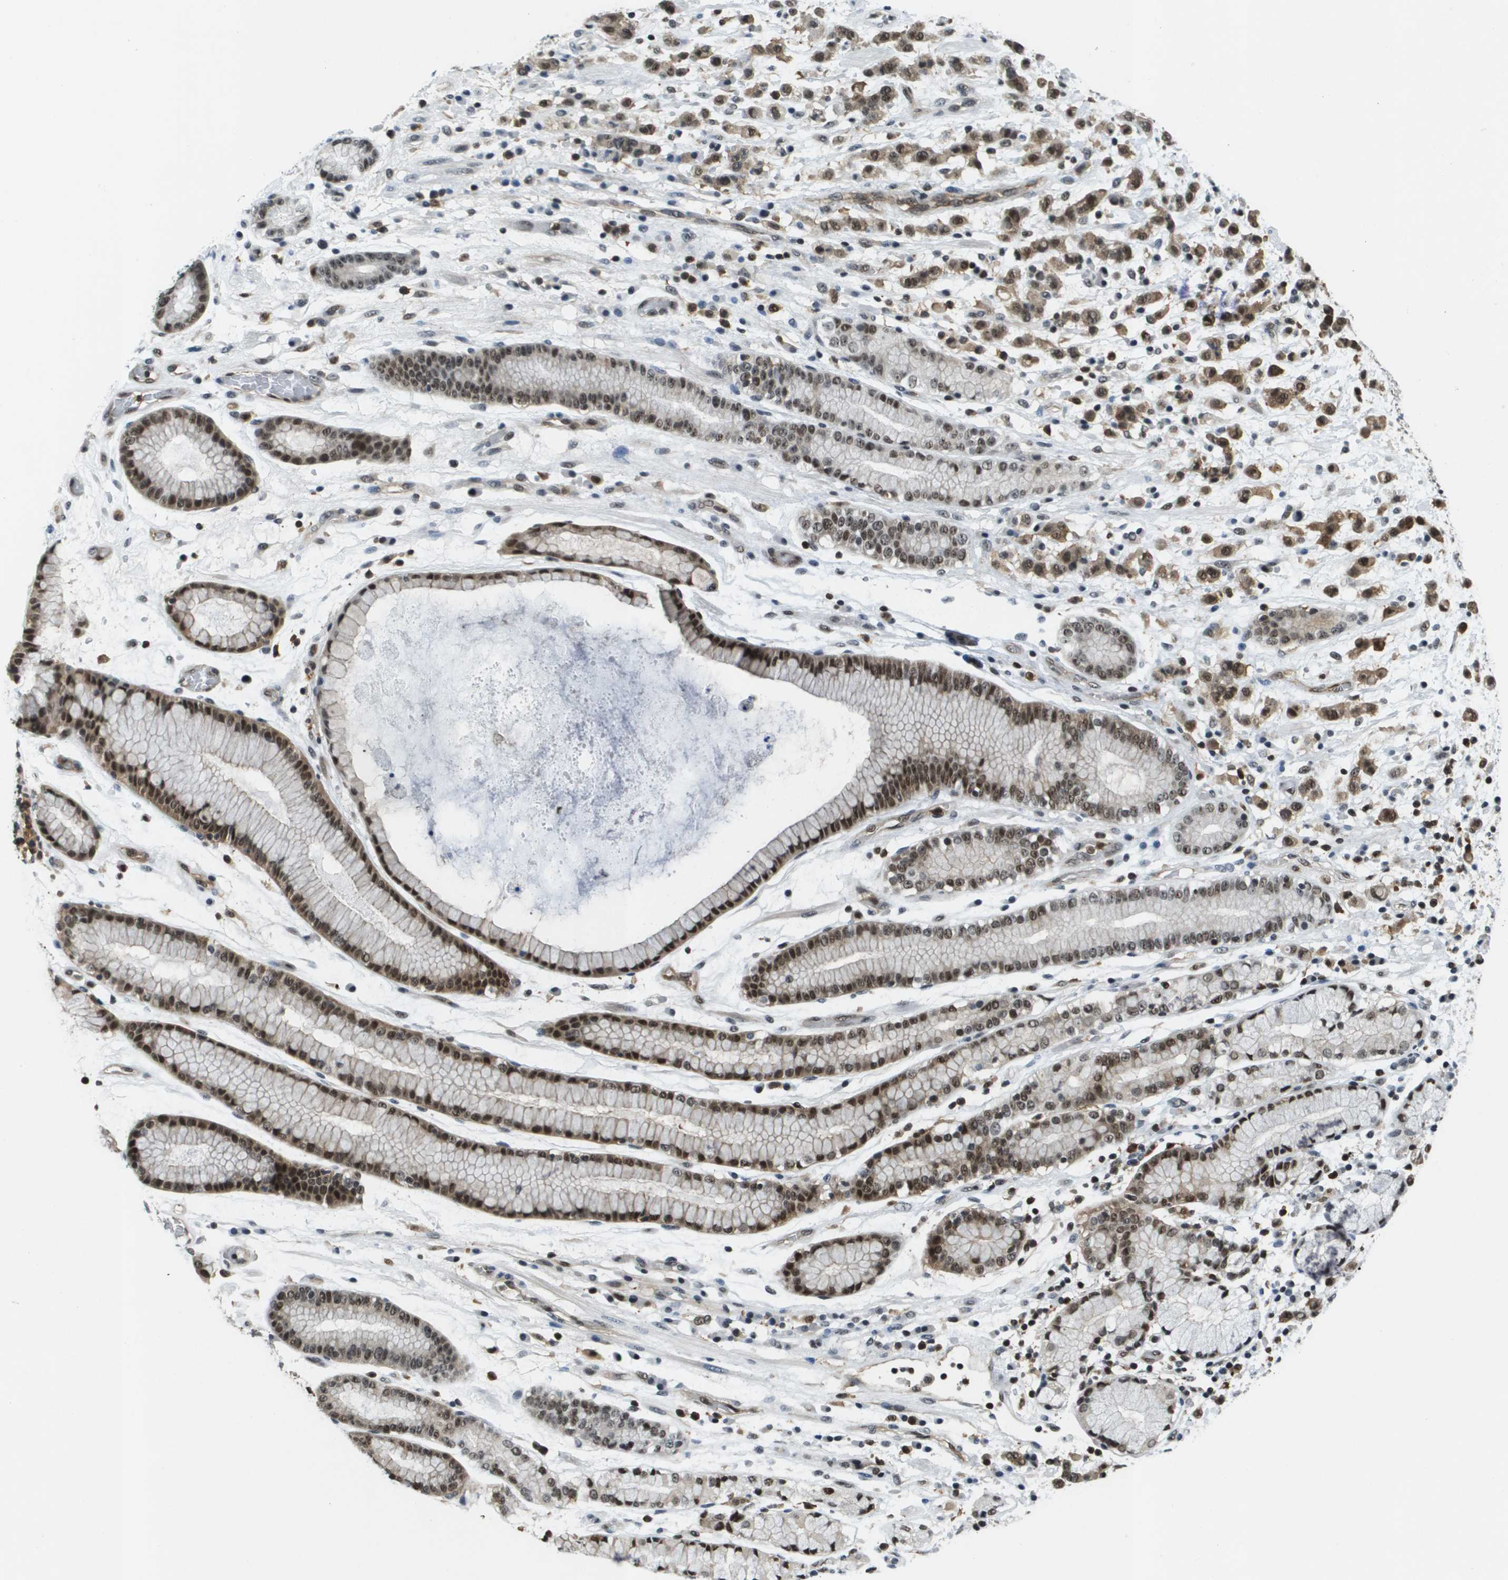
{"staining": {"intensity": "strong", "quantity": ">75%", "location": "nuclear"}, "tissue": "stomach cancer", "cell_type": "Tumor cells", "image_type": "cancer", "snomed": [{"axis": "morphology", "description": "Adenocarcinoma, NOS"}, {"axis": "topography", "description": "Stomach, lower"}], "caption": "A micrograph showing strong nuclear staining in approximately >75% of tumor cells in adenocarcinoma (stomach), as visualized by brown immunohistochemical staining.", "gene": "EP400", "patient": {"sex": "male", "age": 88}}